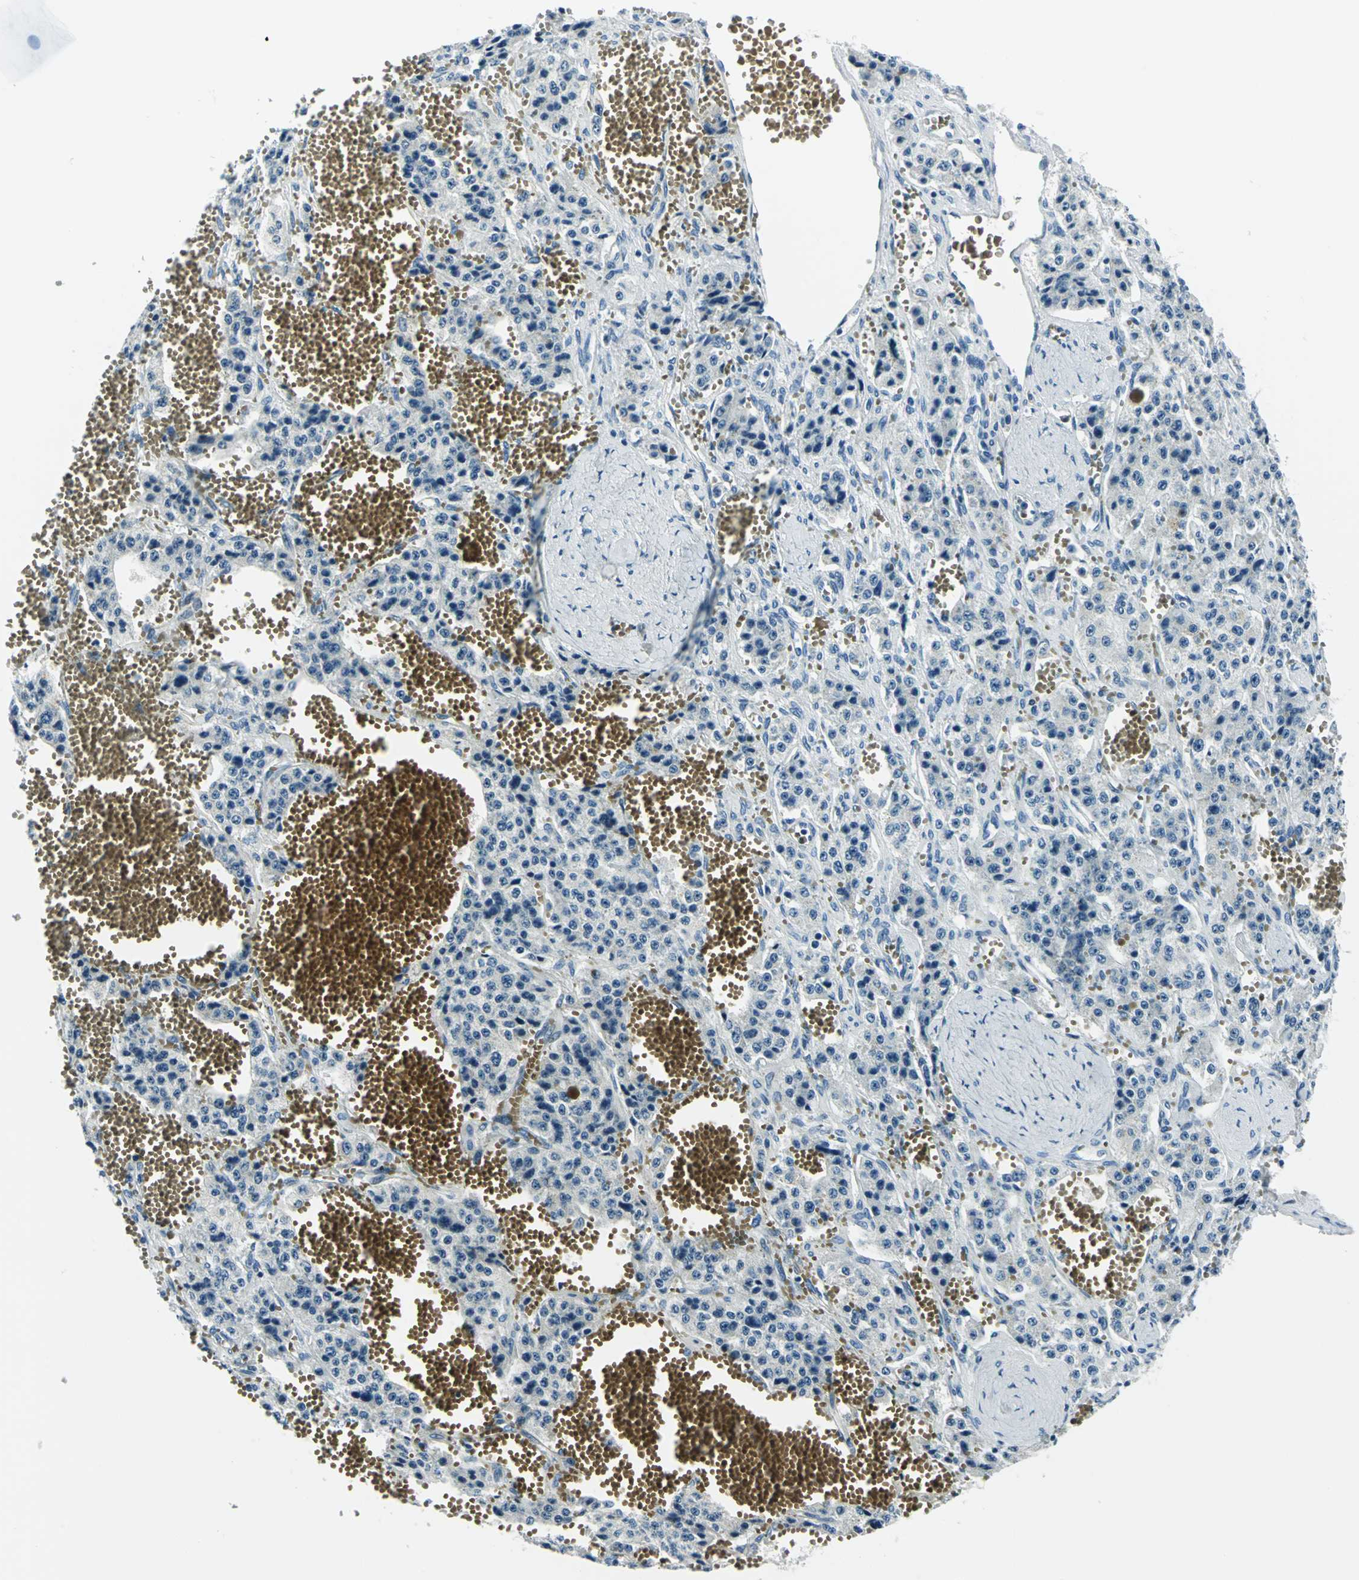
{"staining": {"intensity": "negative", "quantity": "none", "location": "none"}, "tissue": "carcinoid", "cell_type": "Tumor cells", "image_type": "cancer", "snomed": [{"axis": "morphology", "description": "Carcinoid, malignant, NOS"}, {"axis": "topography", "description": "Small intestine"}], "caption": "Carcinoid stained for a protein using immunohistochemistry (IHC) reveals no expression tumor cells.", "gene": "AKR1A1", "patient": {"sex": "male", "age": 52}}